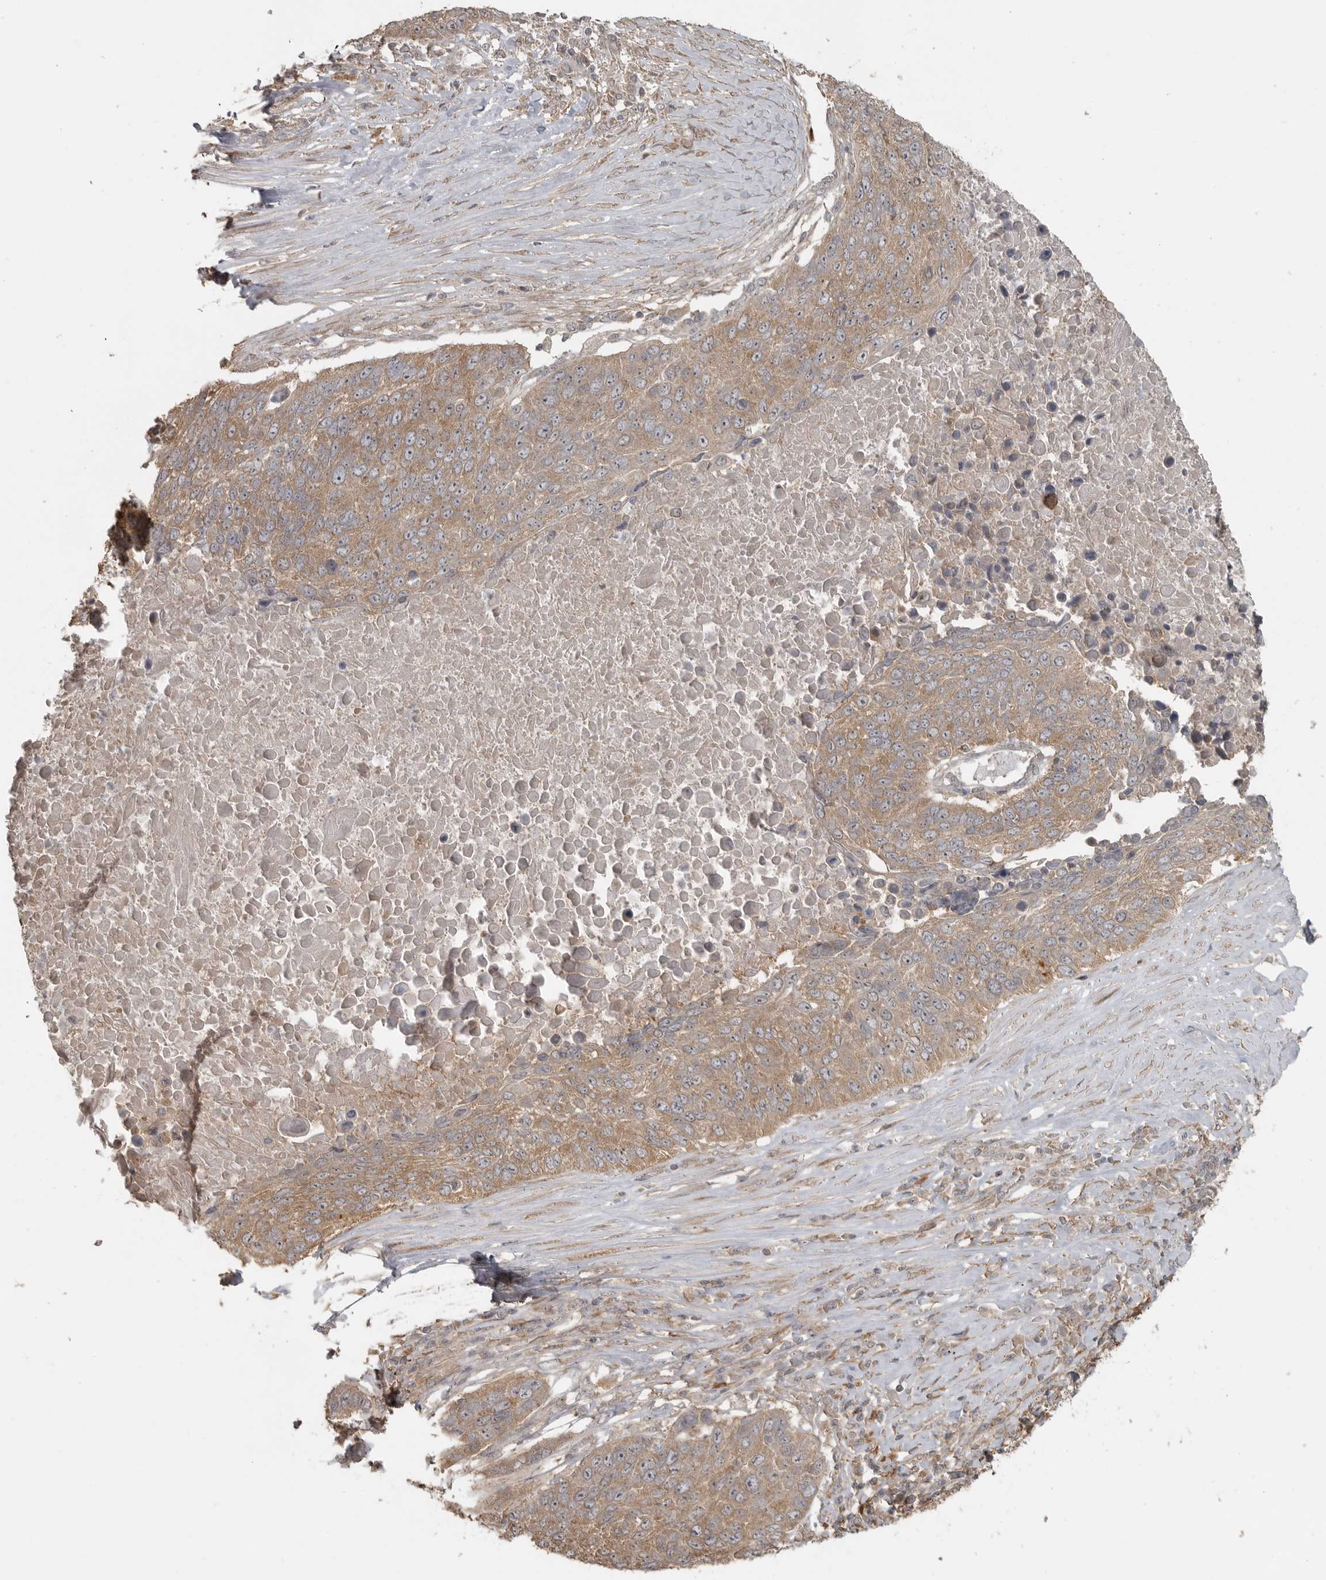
{"staining": {"intensity": "moderate", "quantity": ">75%", "location": "cytoplasmic/membranous"}, "tissue": "lung cancer", "cell_type": "Tumor cells", "image_type": "cancer", "snomed": [{"axis": "morphology", "description": "Squamous cell carcinoma, NOS"}, {"axis": "topography", "description": "Lung"}], "caption": "Lung squamous cell carcinoma stained with a protein marker demonstrates moderate staining in tumor cells.", "gene": "LLGL1", "patient": {"sex": "male", "age": 66}}